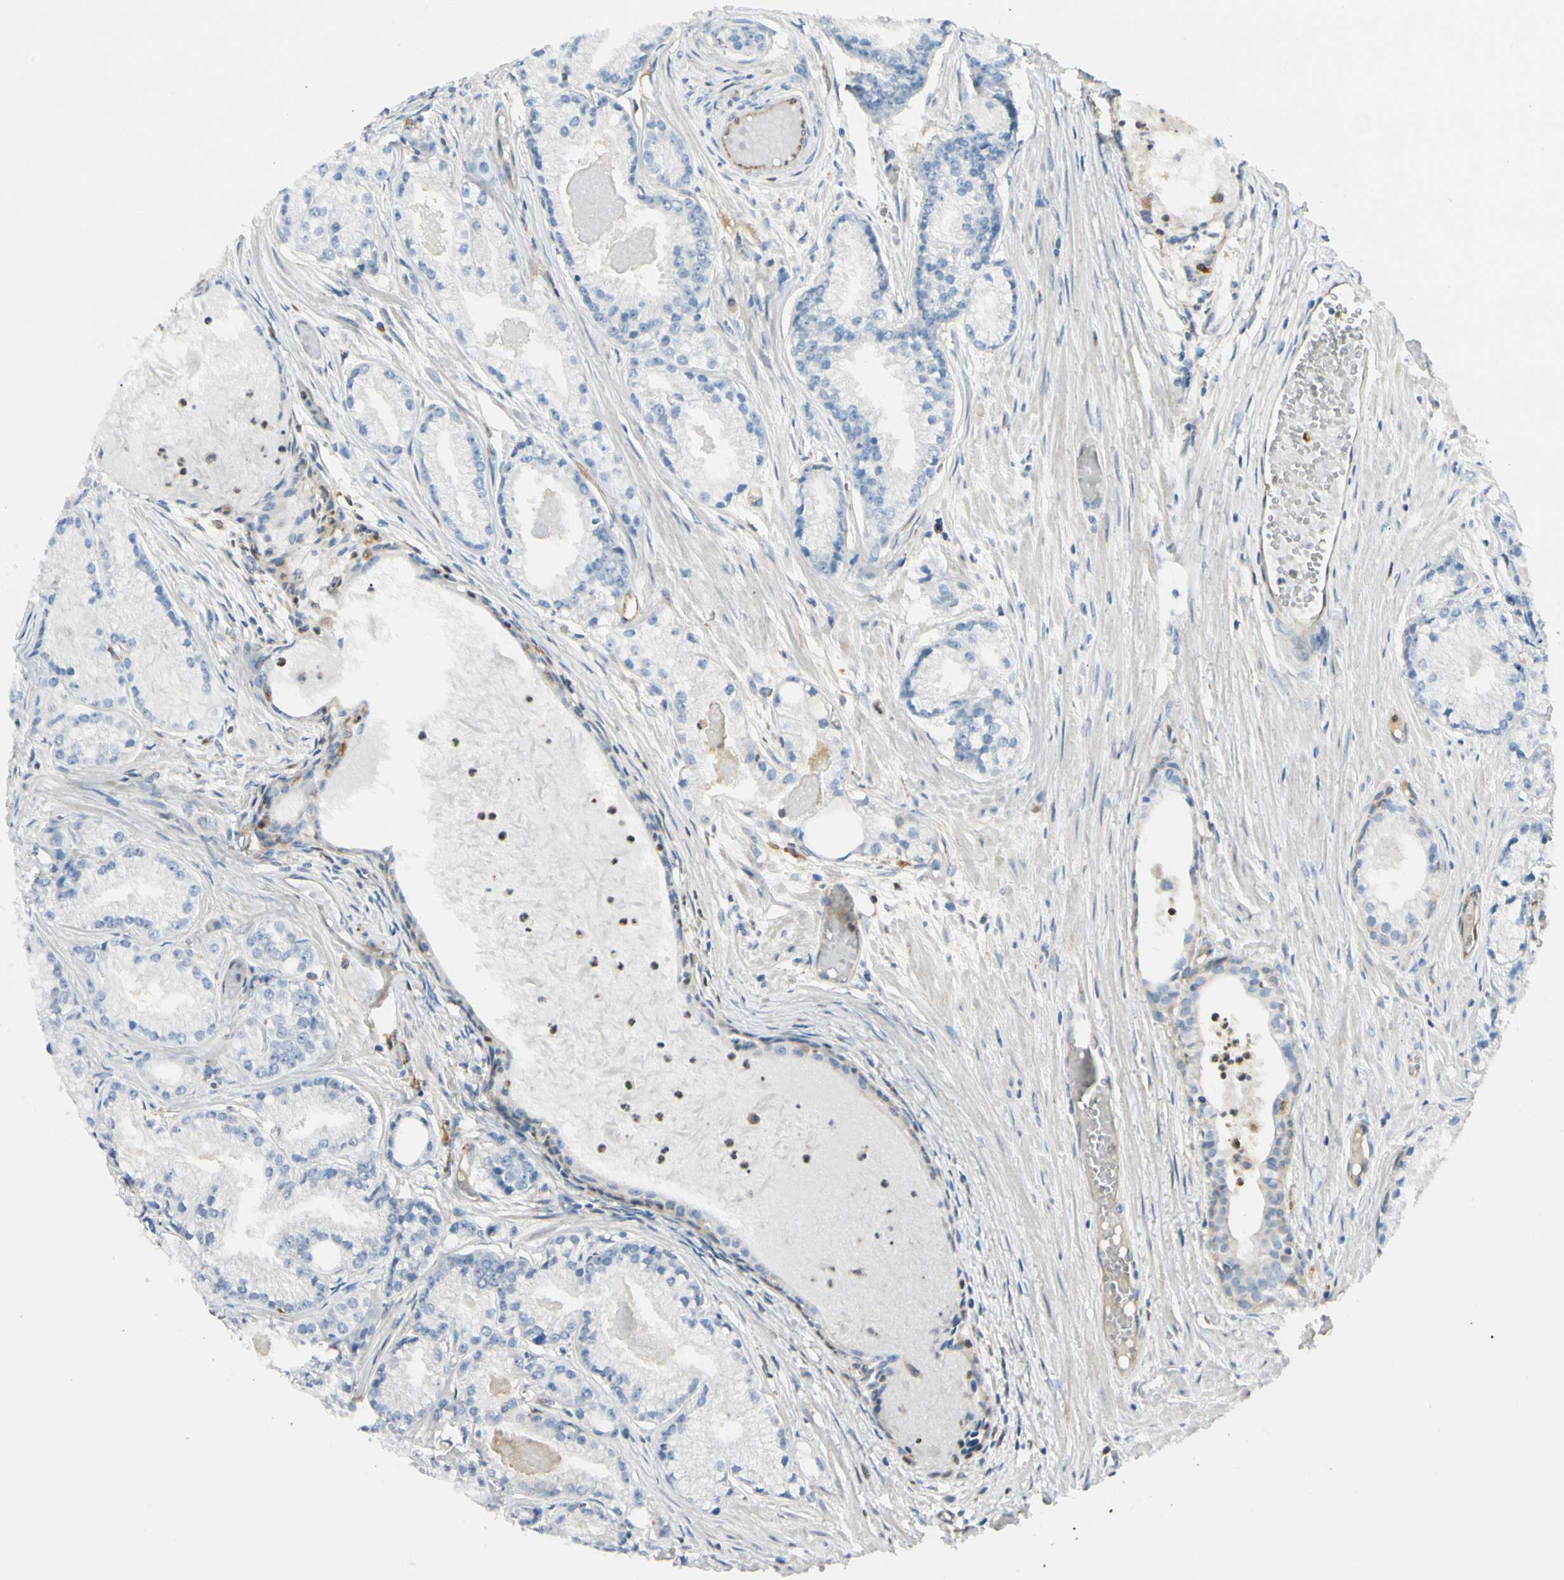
{"staining": {"intensity": "negative", "quantity": "none", "location": "none"}, "tissue": "prostate cancer", "cell_type": "Tumor cells", "image_type": "cancer", "snomed": [{"axis": "morphology", "description": "Adenocarcinoma, Low grade"}, {"axis": "topography", "description": "Prostate"}], "caption": "A high-resolution image shows immunohistochemistry staining of prostate adenocarcinoma (low-grade), which demonstrates no significant positivity in tumor cells.", "gene": "LPCAT2", "patient": {"sex": "male", "age": 72}}